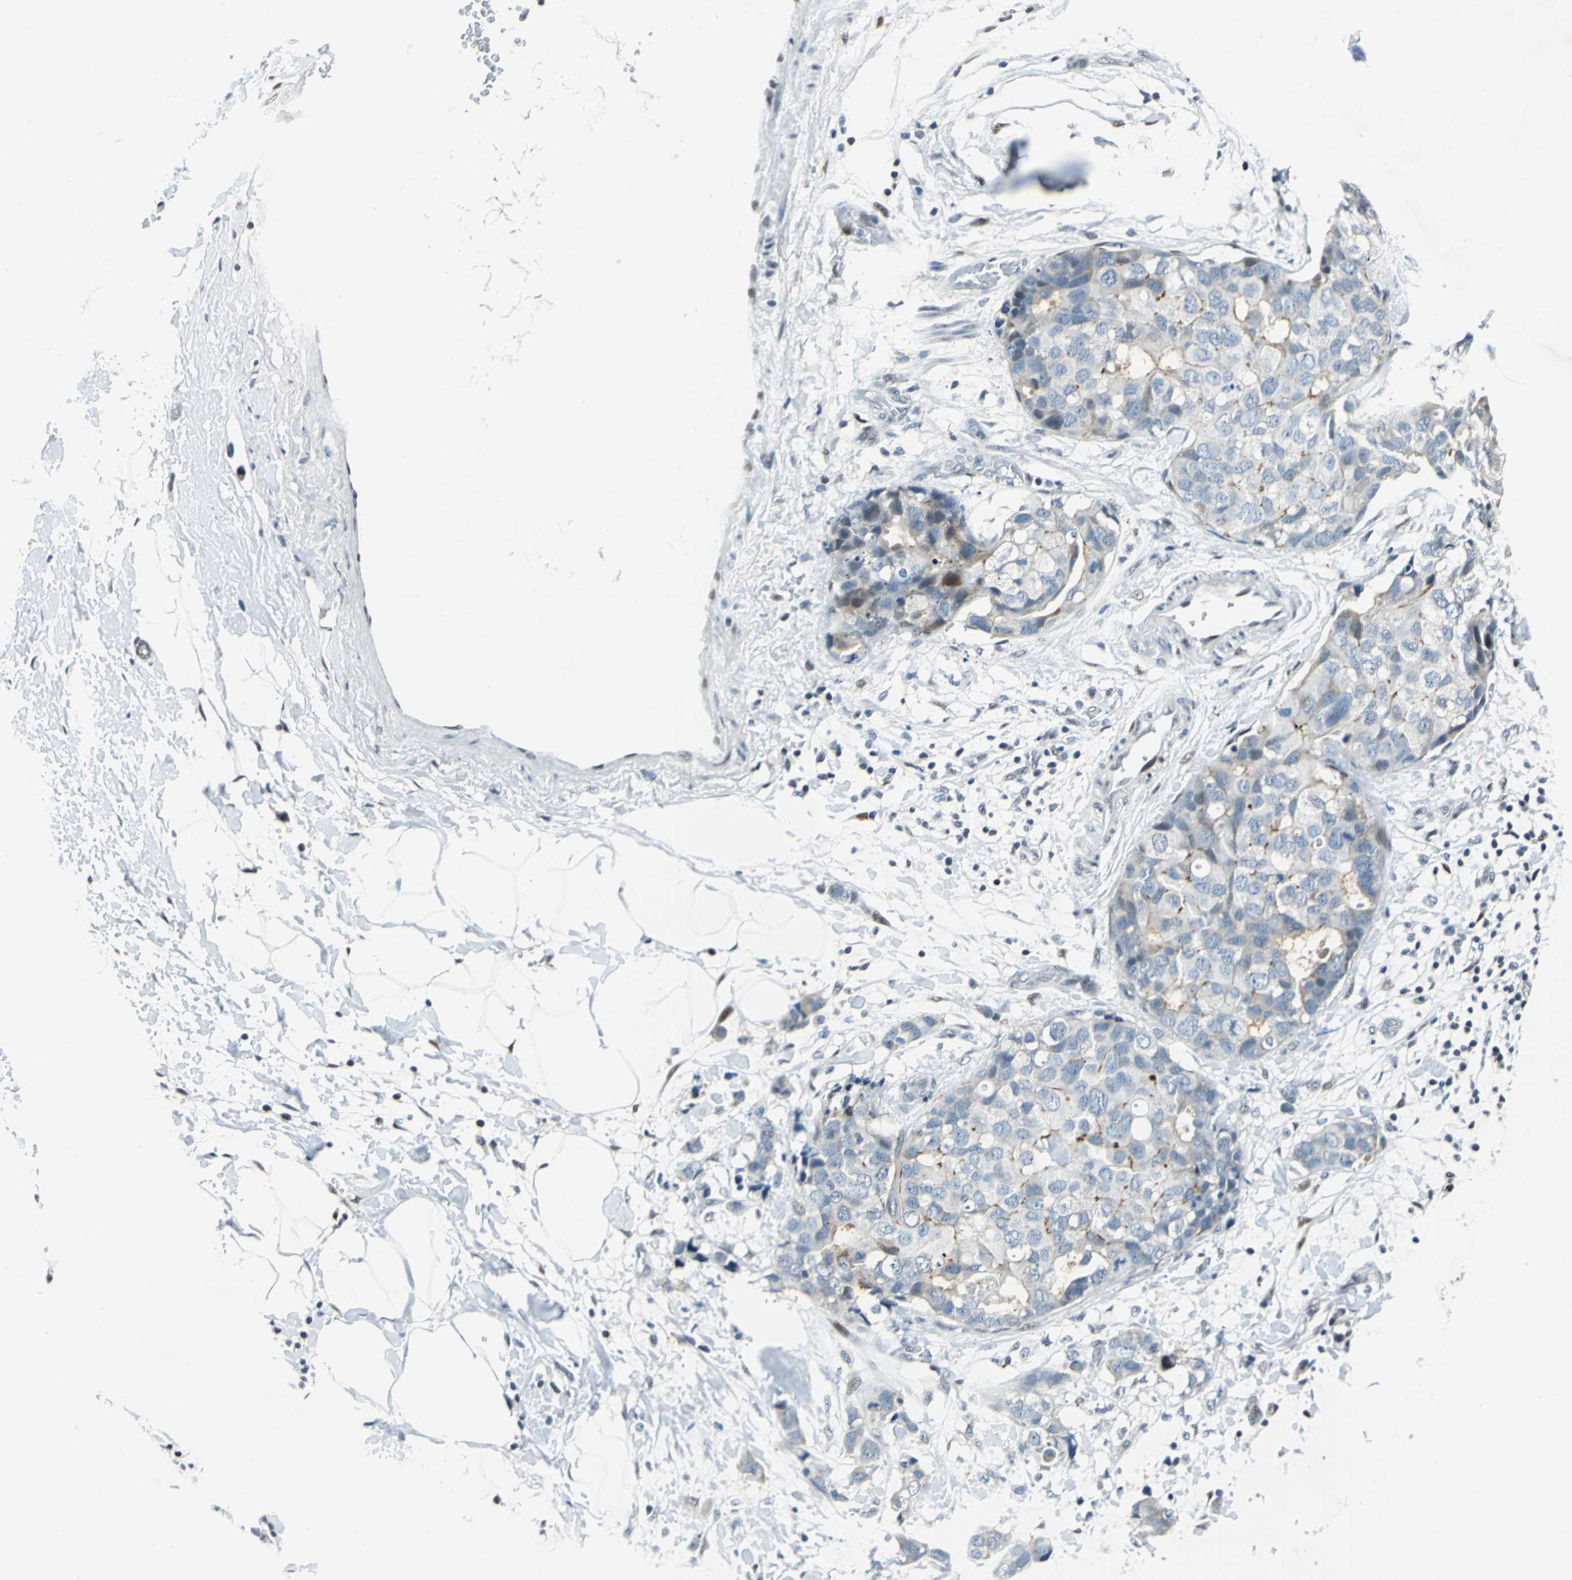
{"staining": {"intensity": "weak", "quantity": "<25%", "location": "cytoplasmic/membranous"}, "tissue": "breast cancer", "cell_type": "Tumor cells", "image_type": "cancer", "snomed": [{"axis": "morphology", "description": "Normal tissue, NOS"}, {"axis": "morphology", "description": "Duct carcinoma"}, {"axis": "topography", "description": "Breast"}], "caption": "DAB (3,3'-diaminobenzidine) immunohistochemical staining of breast invasive ductal carcinoma reveals no significant positivity in tumor cells.", "gene": "HCFC2", "patient": {"sex": "female", "age": 50}}